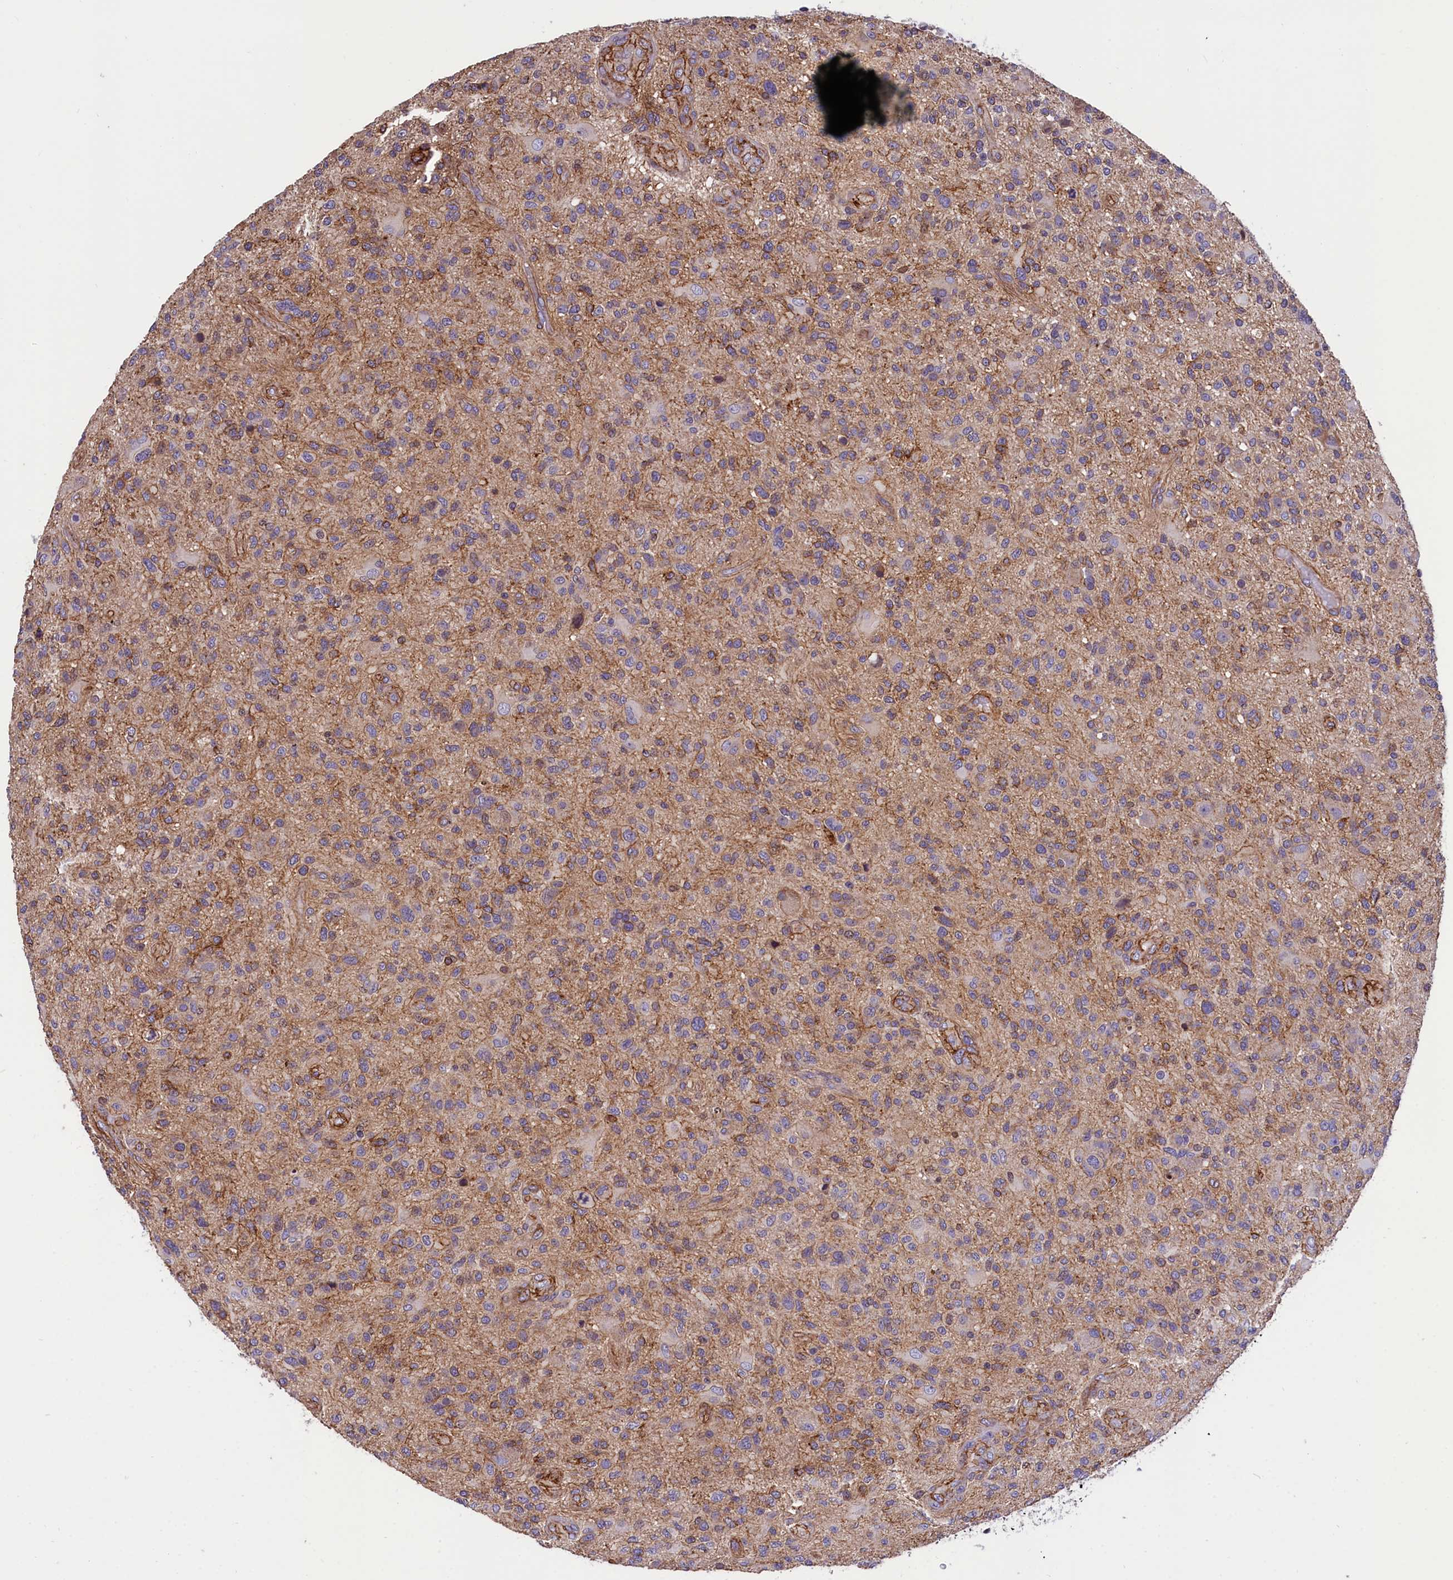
{"staining": {"intensity": "weak", "quantity": ">75%", "location": "cytoplasmic/membranous"}, "tissue": "glioma", "cell_type": "Tumor cells", "image_type": "cancer", "snomed": [{"axis": "morphology", "description": "Glioma, malignant, High grade"}, {"axis": "topography", "description": "Brain"}], "caption": "There is low levels of weak cytoplasmic/membranous positivity in tumor cells of glioma, as demonstrated by immunohistochemical staining (brown color).", "gene": "ZNF2", "patient": {"sex": "male", "age": 47}}